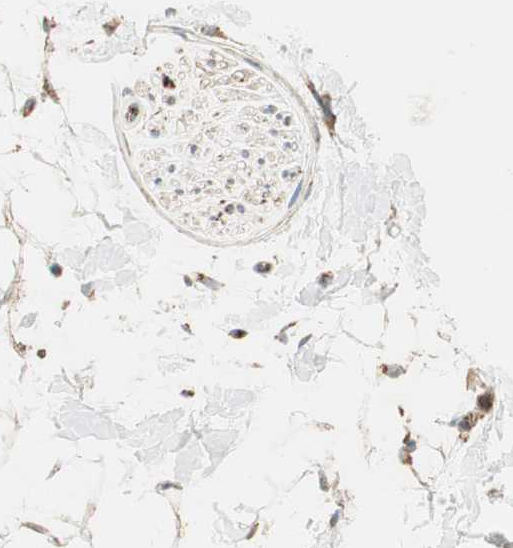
{"staining": {"intensity": "moderate", "quantity": ">75%", "location": "cytoplasmic/membranous"}, "tissue": "adipose tissue", "cell_type": "Adipocytes", "image_type": "normal", "snomed": [{"axis": "morphology", "description": "Normal tissue, NOS"}, {"axis": "topography", "description": "Soft tissue"}], "caption": "Moderate cytoplasmic/membranous positivity for a protein is identified in approximately >75% of adipocytes of benign adipose tissue using immunohistochemistry.", "gene": "TOMM22", "patient": {"sex": "male", "age": 72}}